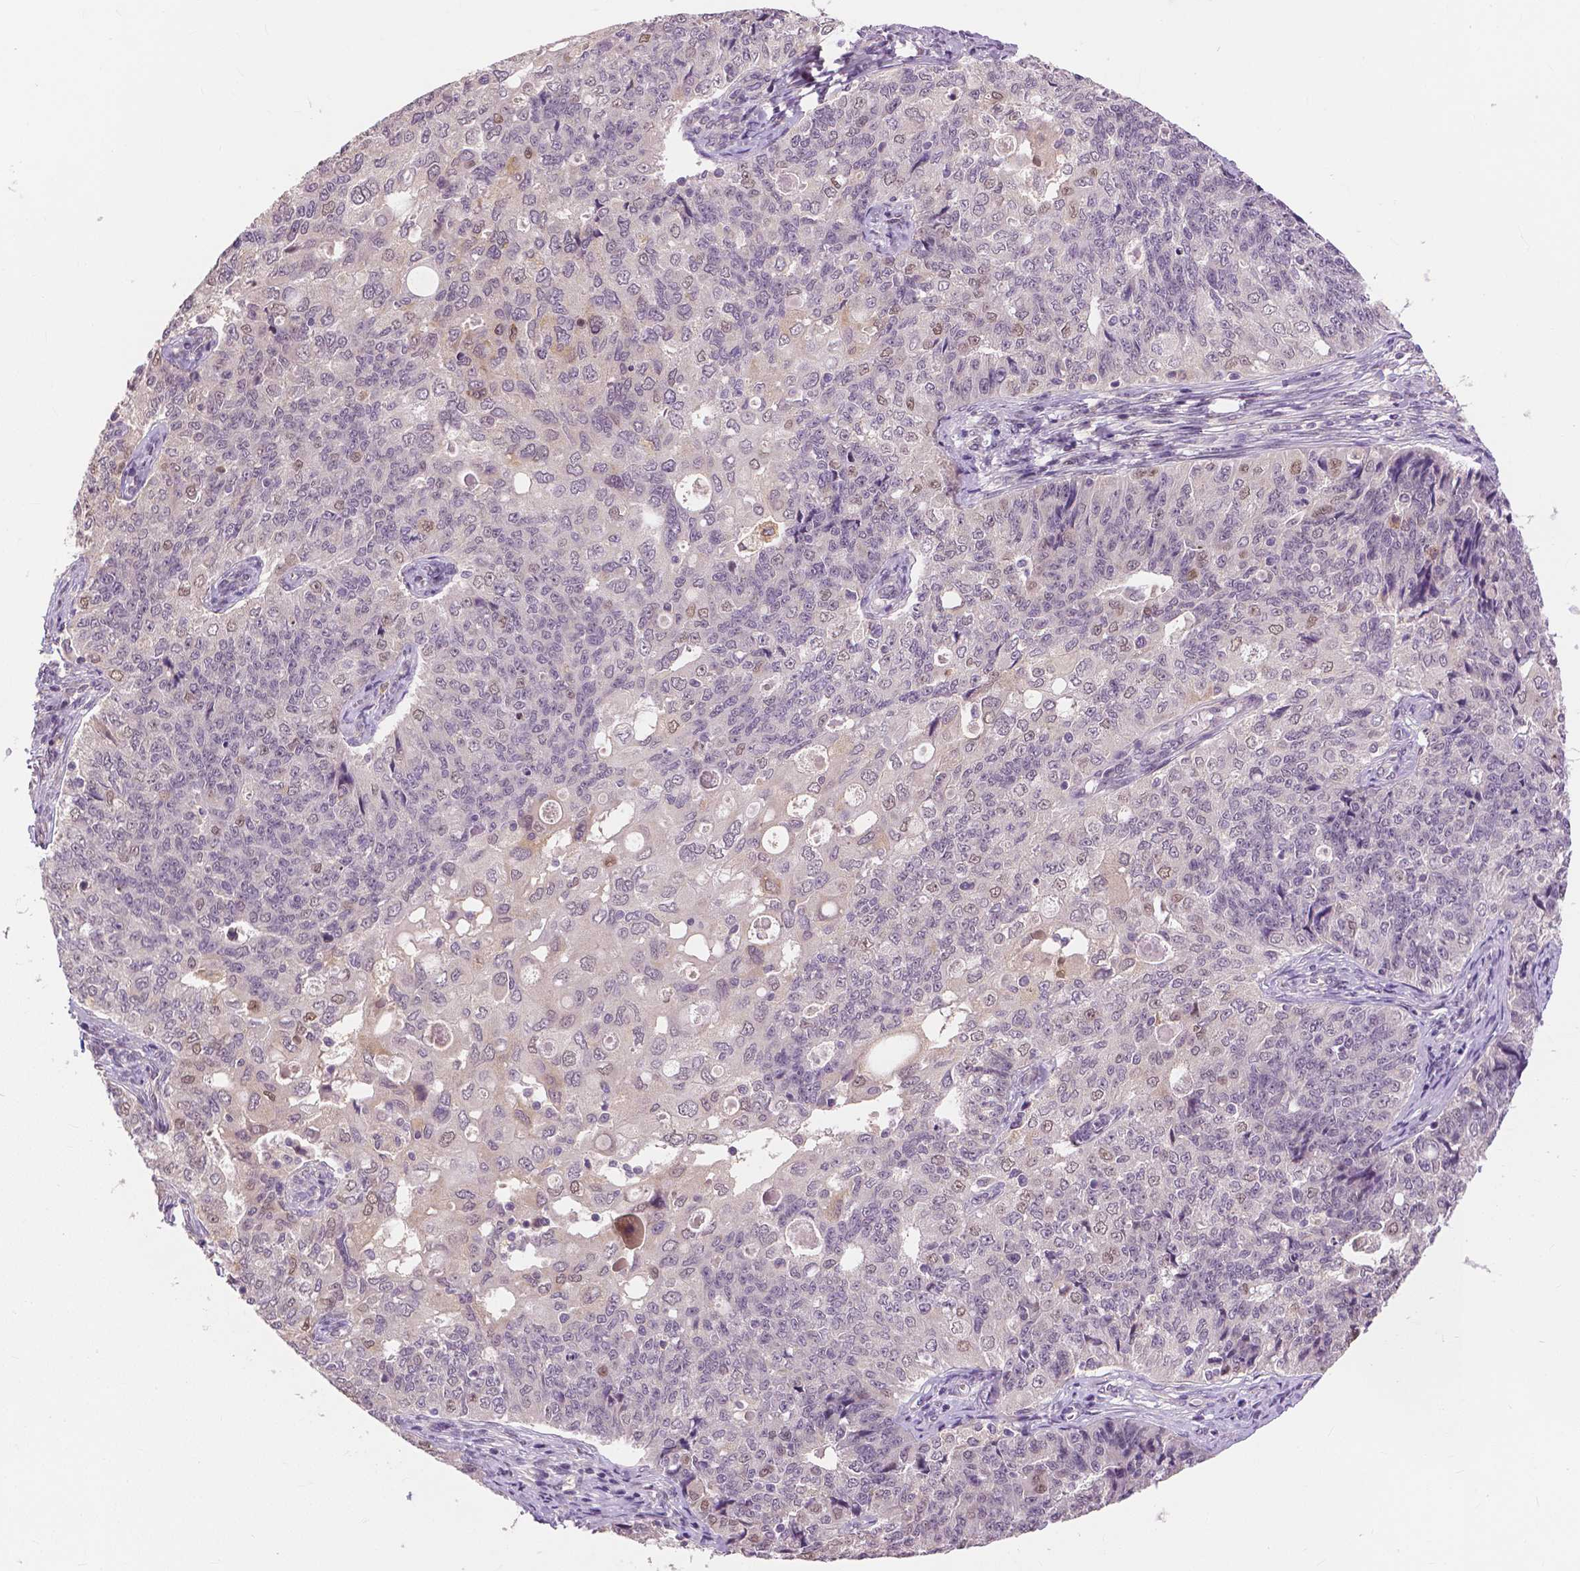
{"staining": {"intensity": "negative", "quantity": "none", "location": "none"}, "tissue": "endometrial cancer", "cell_type": "Tumor cells", "image_type": "cancer", "snomed": [{"axis": "morphology", "description": "Adenocarcinoma, NOS"}, {"axis": "topography", "description": "Endometrium"}], "caption": "High power microscopy micrograph of an IHC micrograph of endometrial cancer, revealing no significant expression in tumor cells.", "gene": "MAP1LC3B", "patient": {"sex": "female", "age": 43}}